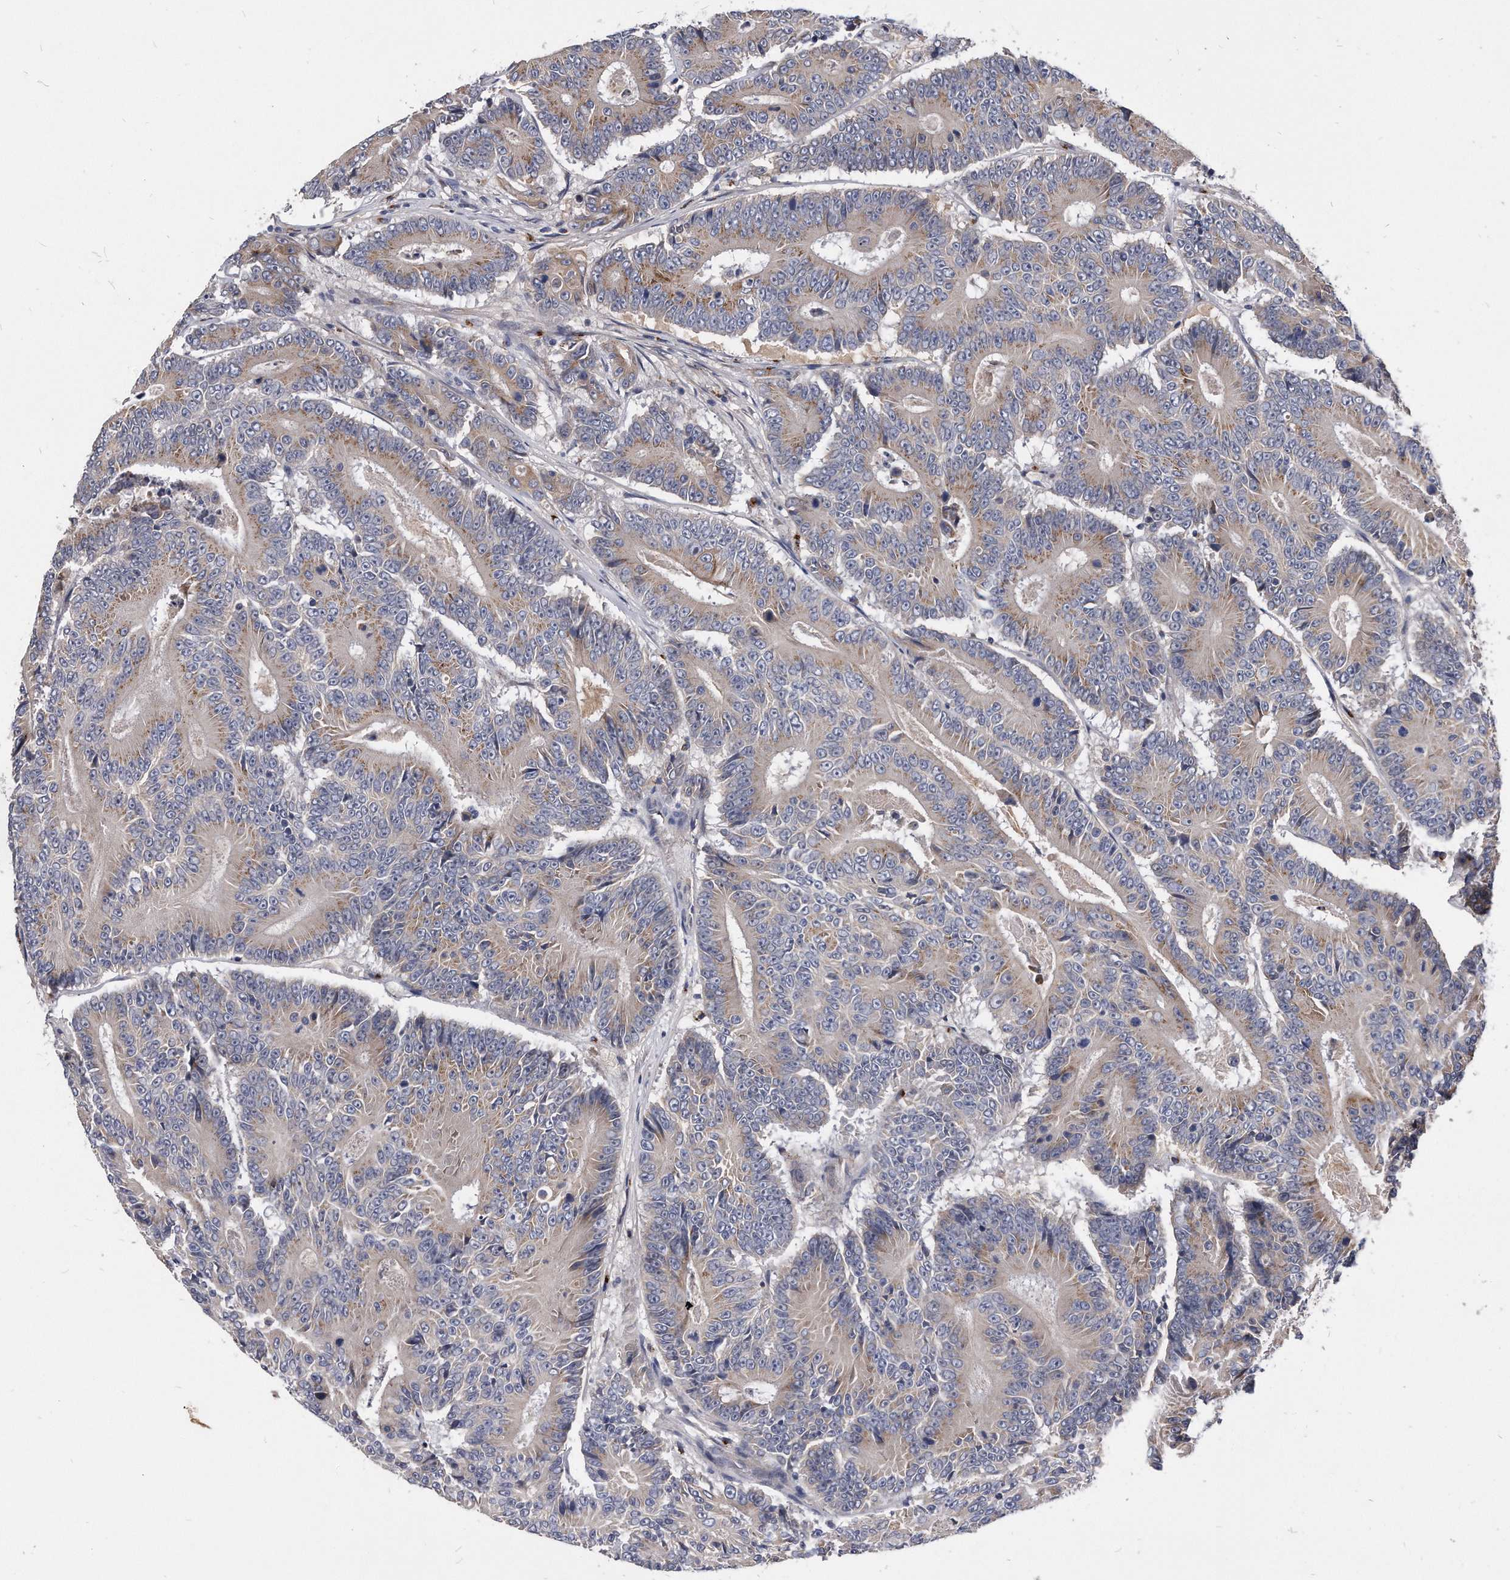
{"staining": {"intensity": "moderate", "quantity": "25%-75%", "location": "cytoplasmic/membranous"}, "tissue": "colorectal cancer", "cell_type": "Tumor cells", "image_type": "cancer", "snomed": [{"axis": "morphology", "description": "Adenocarcinoma, NOS"}, {"axis": "topography", "description": "Colon"}], "caption": "Protein staining demonstrates moderate cytoplasmic/membranous staining in about 25%-75% of tumor cells in colorectal cancer (adenocarcinoma).", "gene": "MGAT4A", "patient": {"sex": "male", "age": 83}}